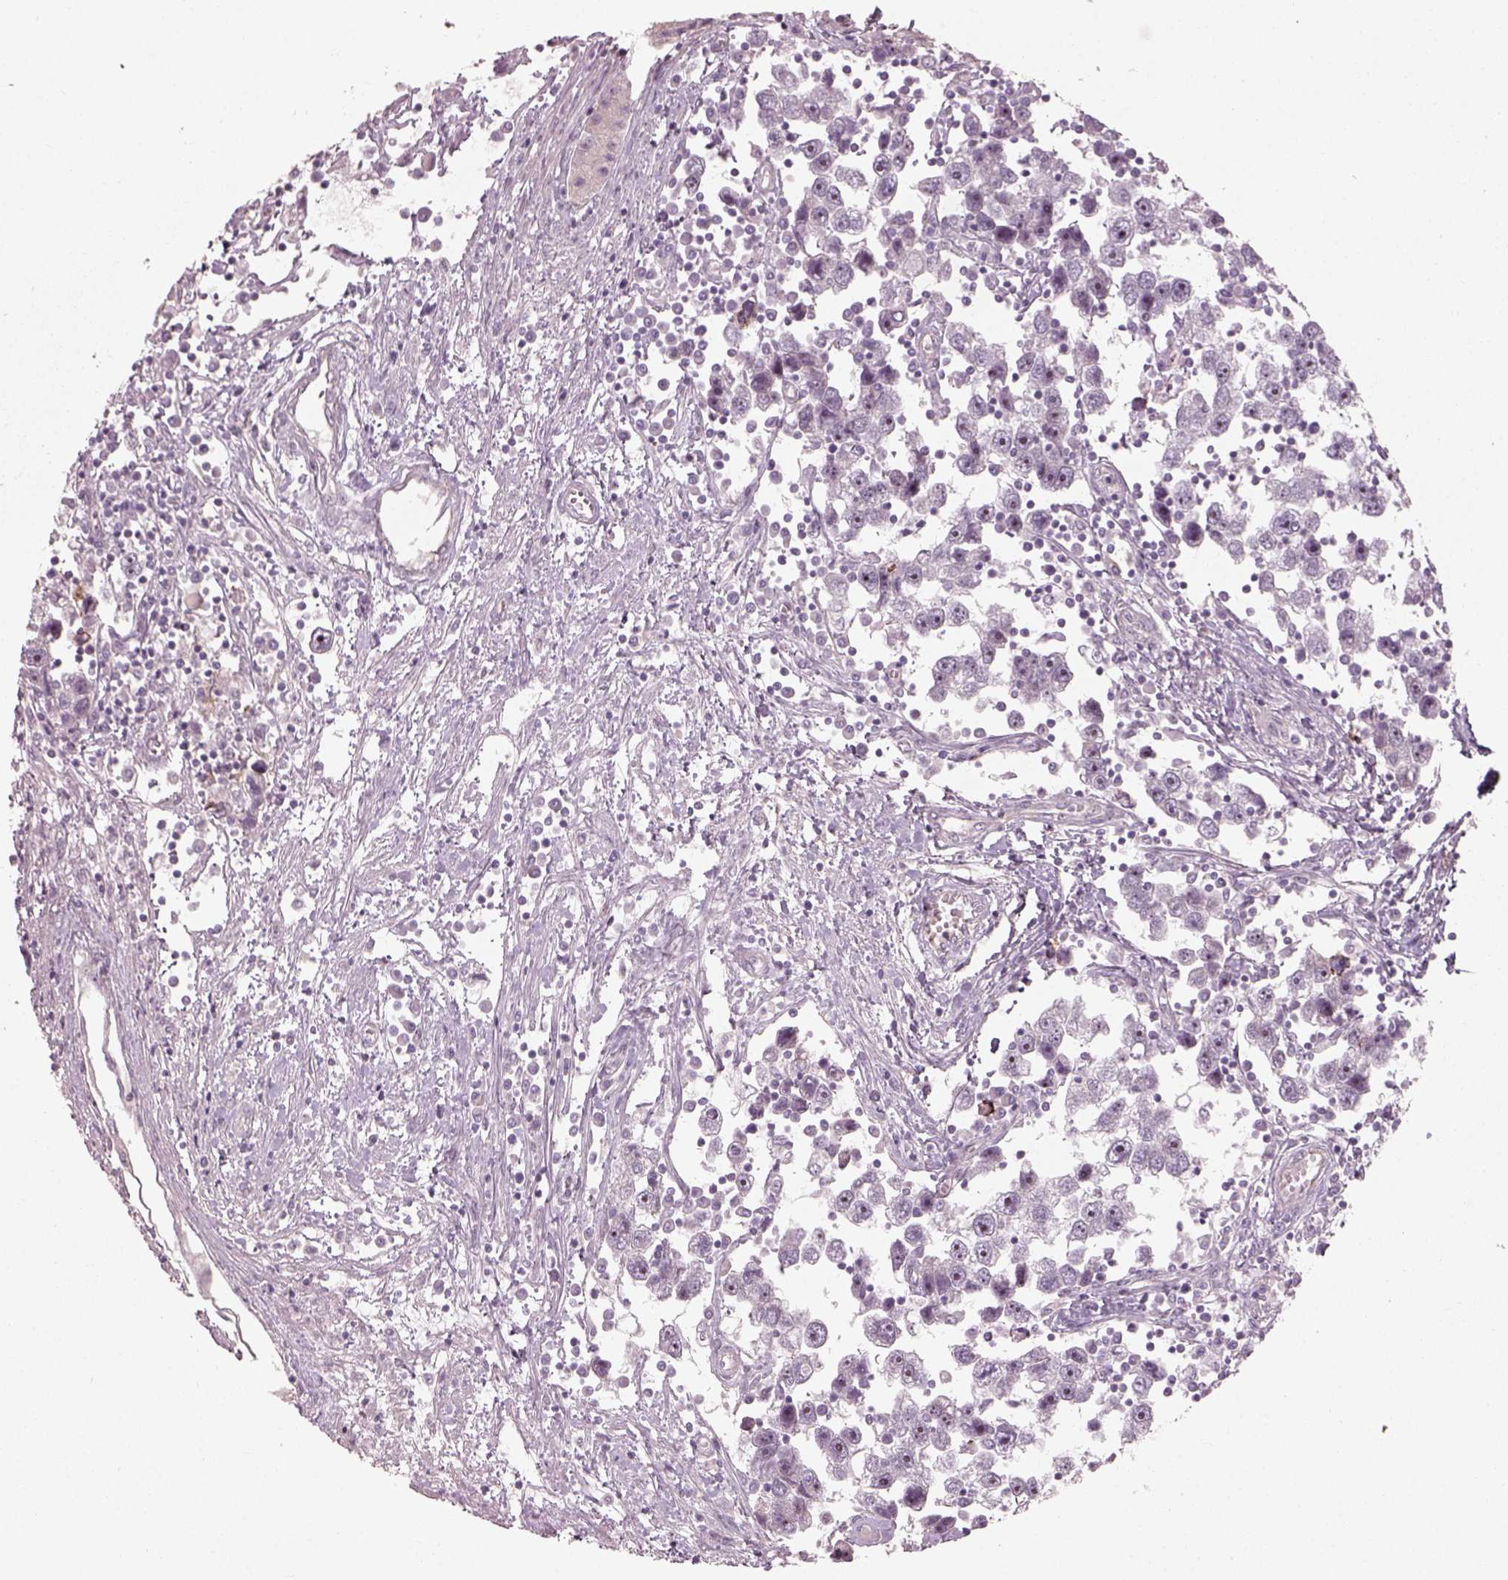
{"staining": {"intensity": "negative", "quantity": "none", "location": "none"}, "tissue": "testis cancer", "cell_type": "Tumor cells", "image_type": "cancer", "snomed": [{"axis": "morphology", "description": "Seminoma, NOS"}, {"axis": "topography", "description": "Testis"}], "caption": "Tumor cells are negative for brown protein staining in testis cancer (seminoma).", "gene": "CDS1", "patient": {"sex": "male", "age": 30}}